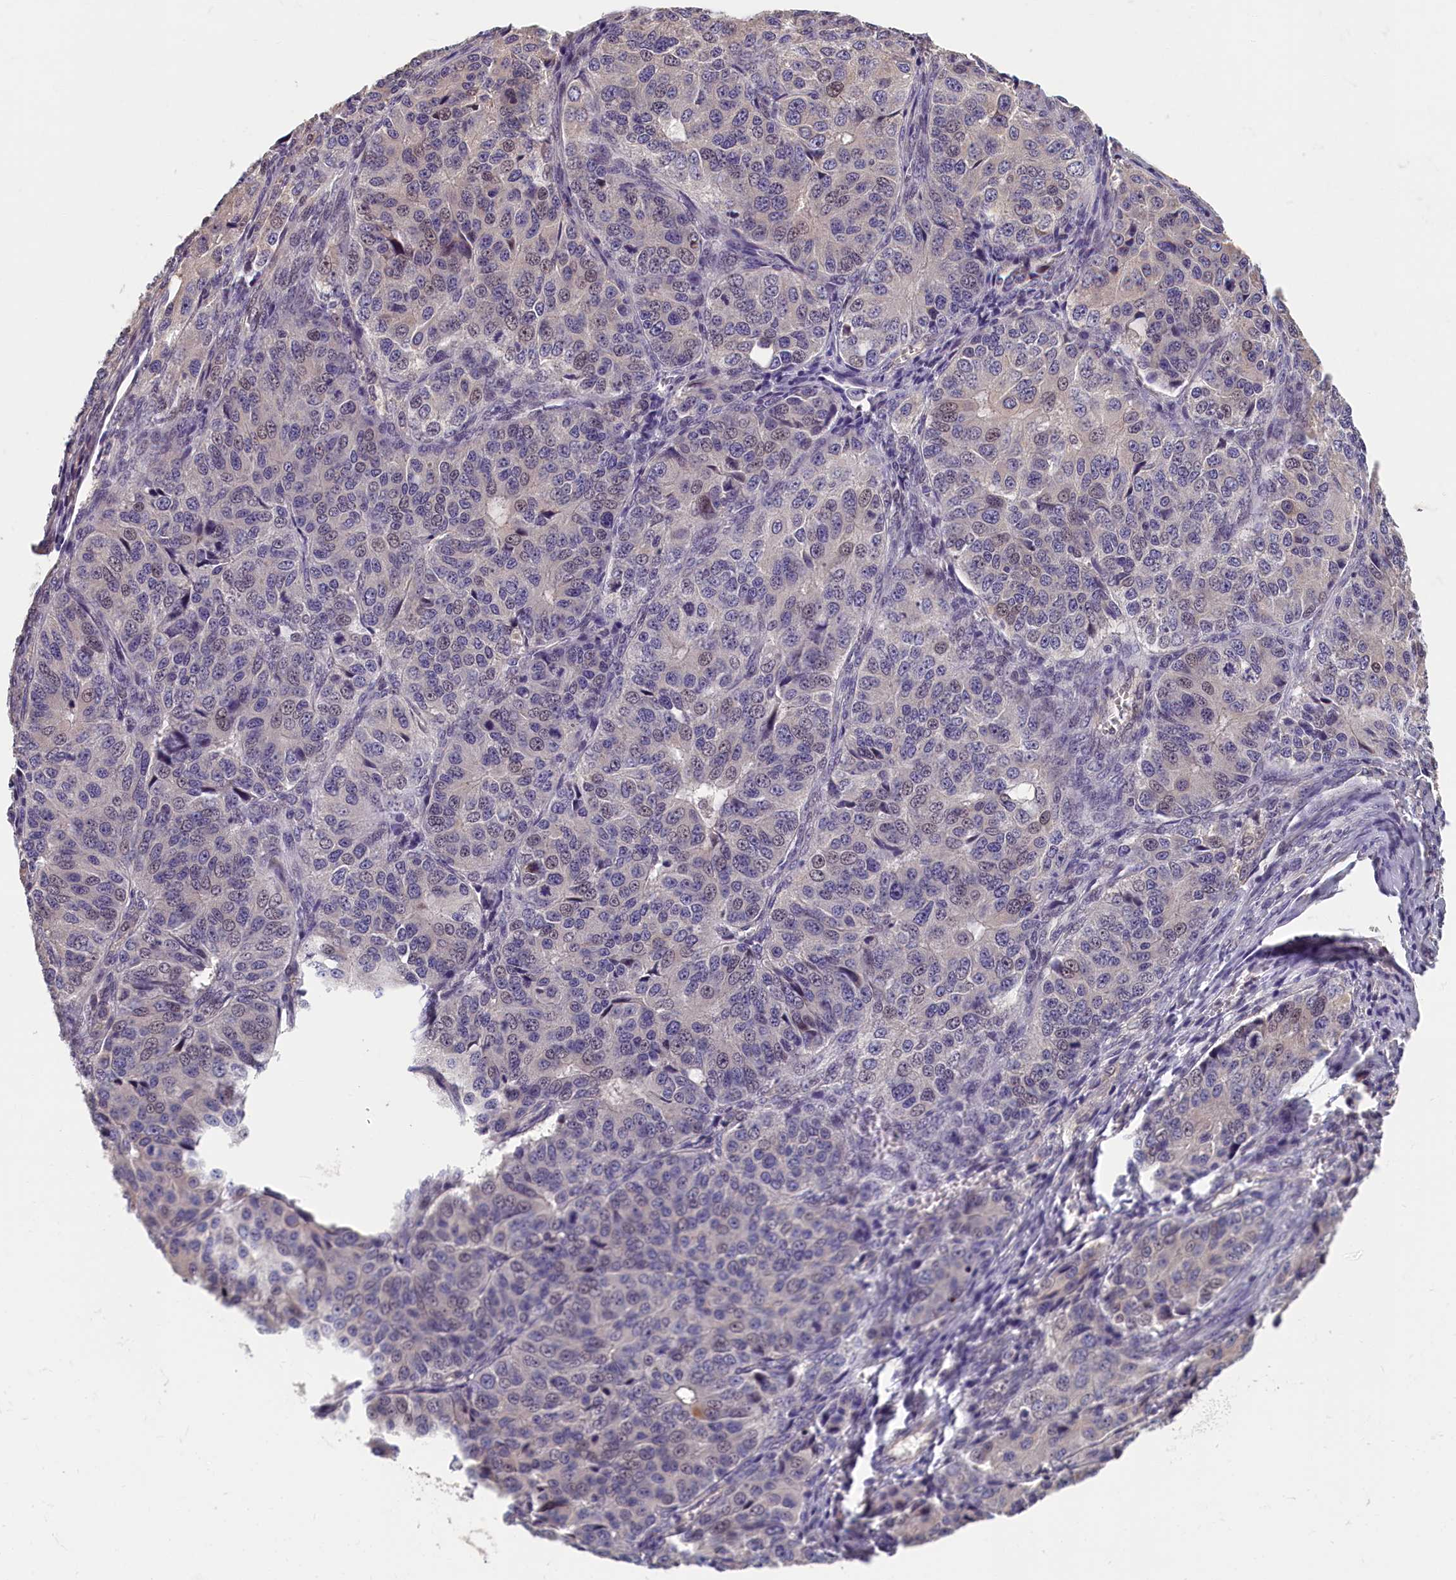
{"staining": {"intensity": "weak", "quantity": "<25%", "location": "nuclear"}, "tissue": "ovarian cancer", "cell_type": "Tumor cells", "image_type": "cancer", "snomed": [{"axis": "morphology", "description": "Carcinoma, endometroid"}, {"axis": "topography", "description": "Ovary"}], "caption": "There is no significant positivity in tumor cells of ovarian cancer (endometroid carcinoma).", "gene": "TMEM116", "patient": {"sex": "female", "age": 51}}